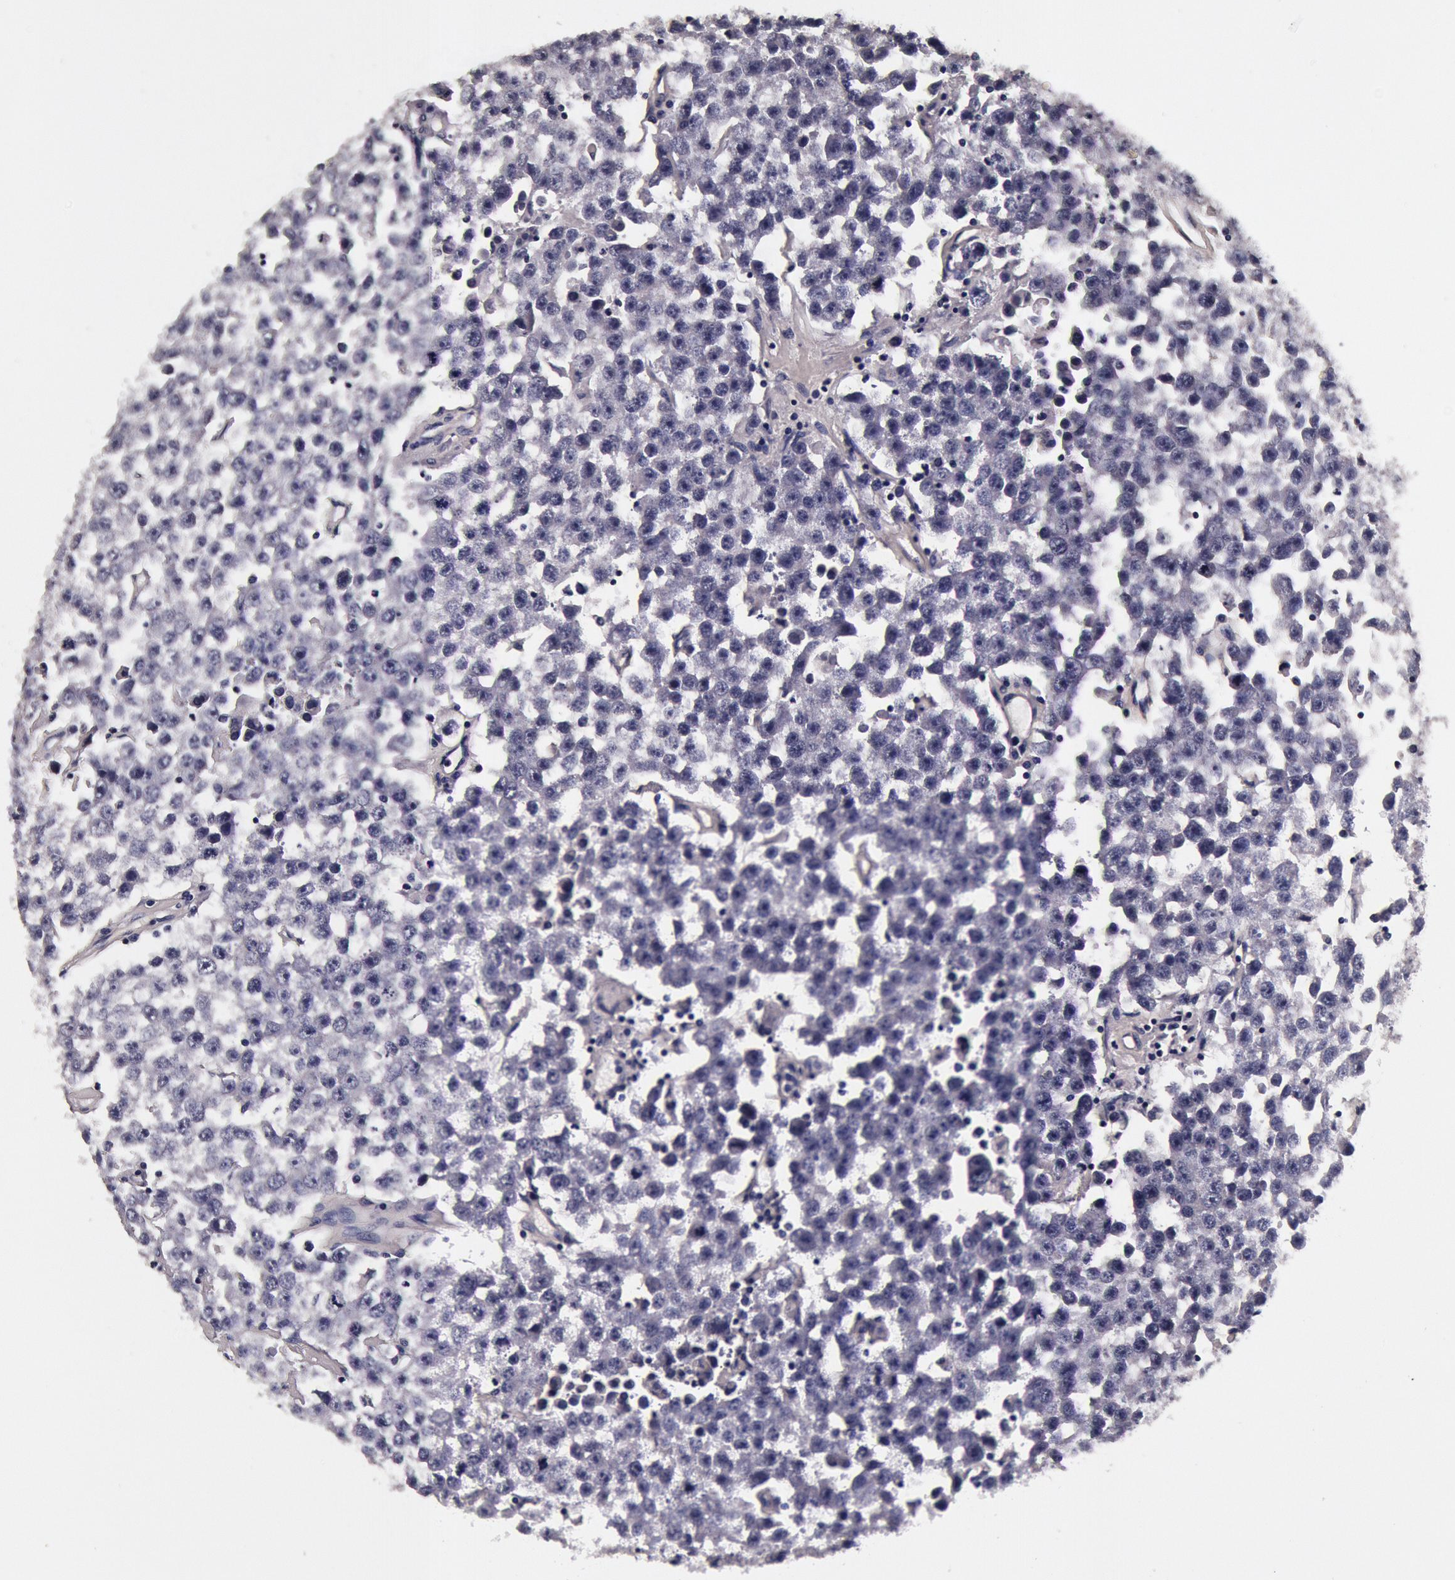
{"staining": {"intensity": "negative", "quantity": "none", "location": "none"}, "tissue": "testis cancer", "cell_type": "Tumor cells", "image_type": "cancer", "snomed": [{"axis": "morphology", "description": "Seminoma, NOS"}, {"axis": "topography", "description": "Testis"}], "caption": "A micrograph of human testis cancer (seminoma) is negative for staining in tumor cells. Nuclei are stained in blue.", "gene": "CCDC22", "patient": {"sex": "male", "age": 52}}